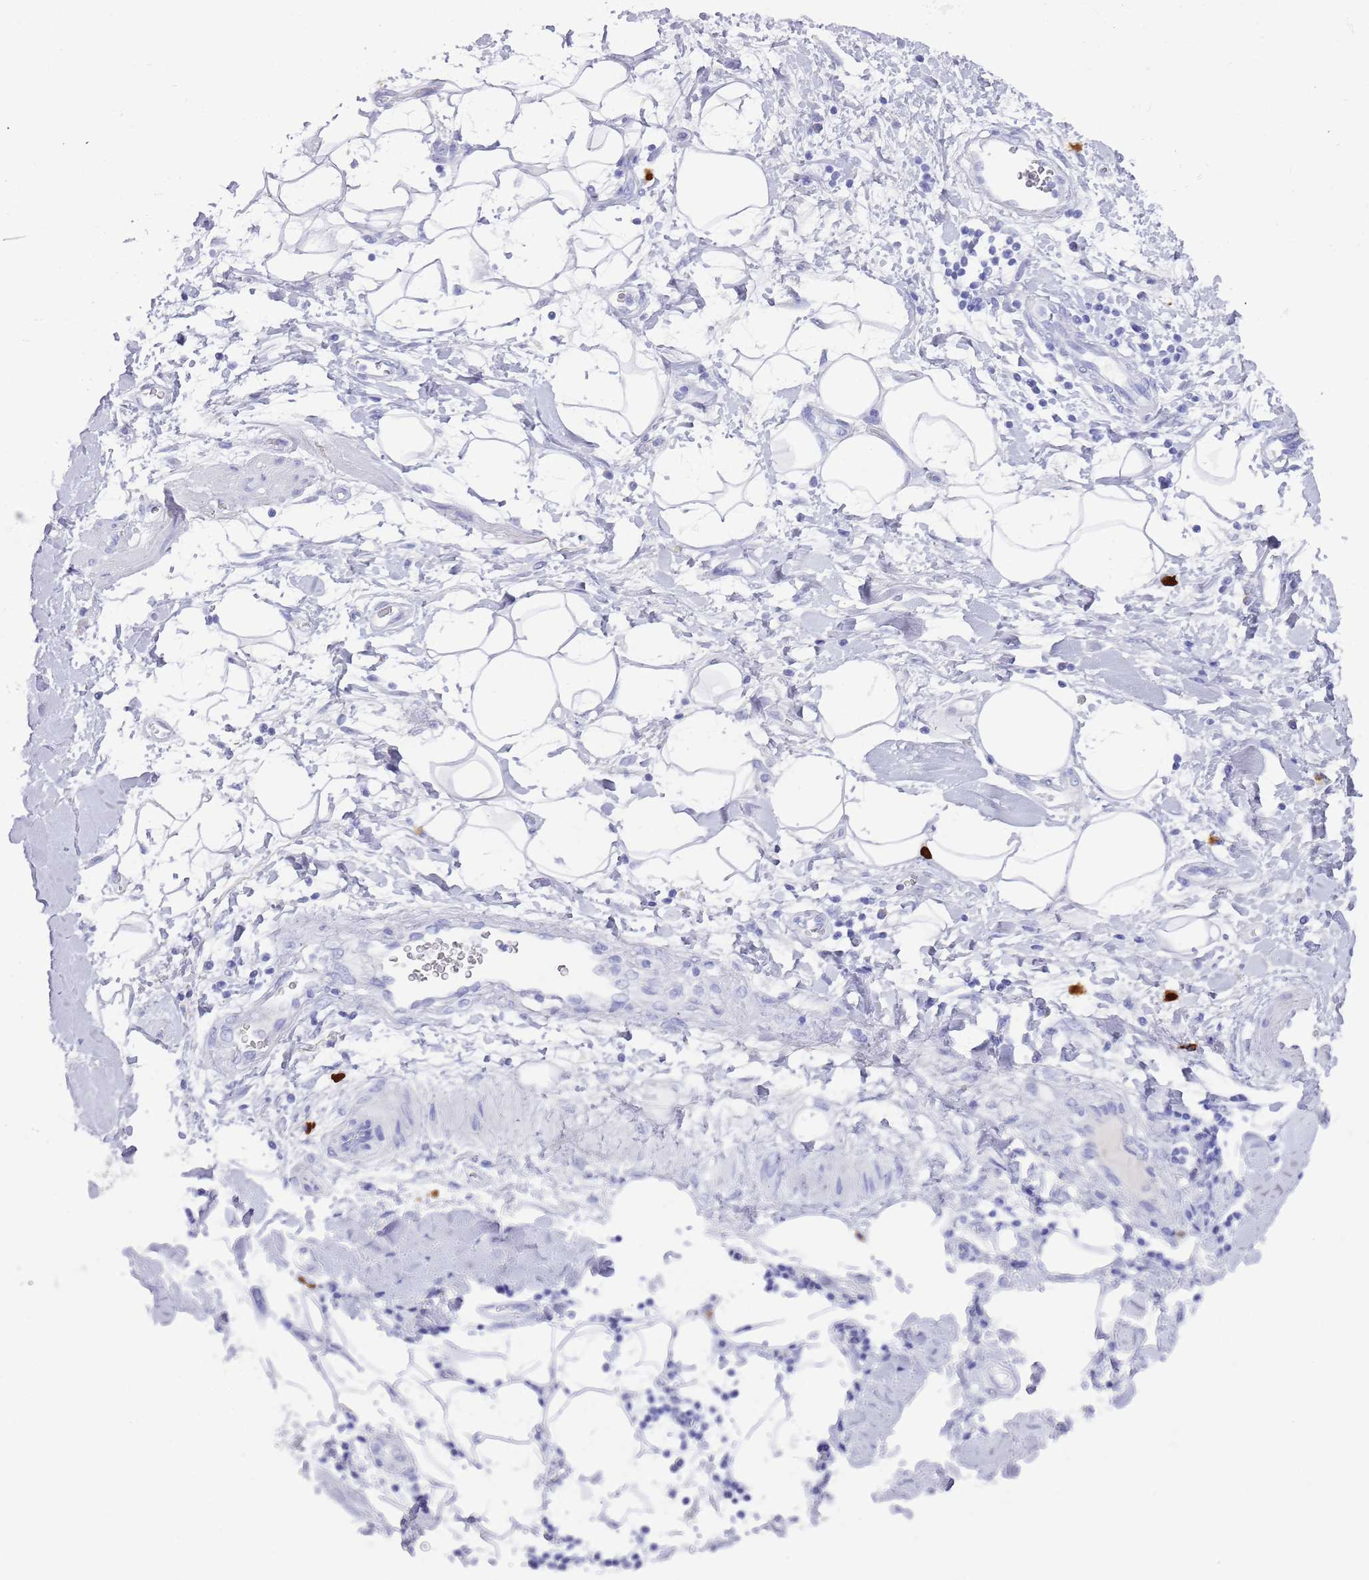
{"staining": {"intensity": "negative", "quantity": "none", "location": "none"}, "tissue": "adipose tissue", "cell_type": "Adipocytes", "image_type": "normal", "snomed": [{"axis": "morphology", "description": "Normal tissue, NOS"}, {"axis": "morphology", "description": "Adenocarcinoma, NOS"}, {"axis": "topography", "description": "Pancreas"}, {"axis": "topography", "description": "Peripheral nerve tissue"}], "caption": "Histopathology image shows no significant protein positivity in adipocytes of unremarkable adipose tissue. The staining was performed using DAB to visualize the protein expression in brown, while the nuclei were stained in blue with hematoxylin (Magnification: 20x).", "gene": "MYADML2", "patient": {"sex": "male", "age": 59}}